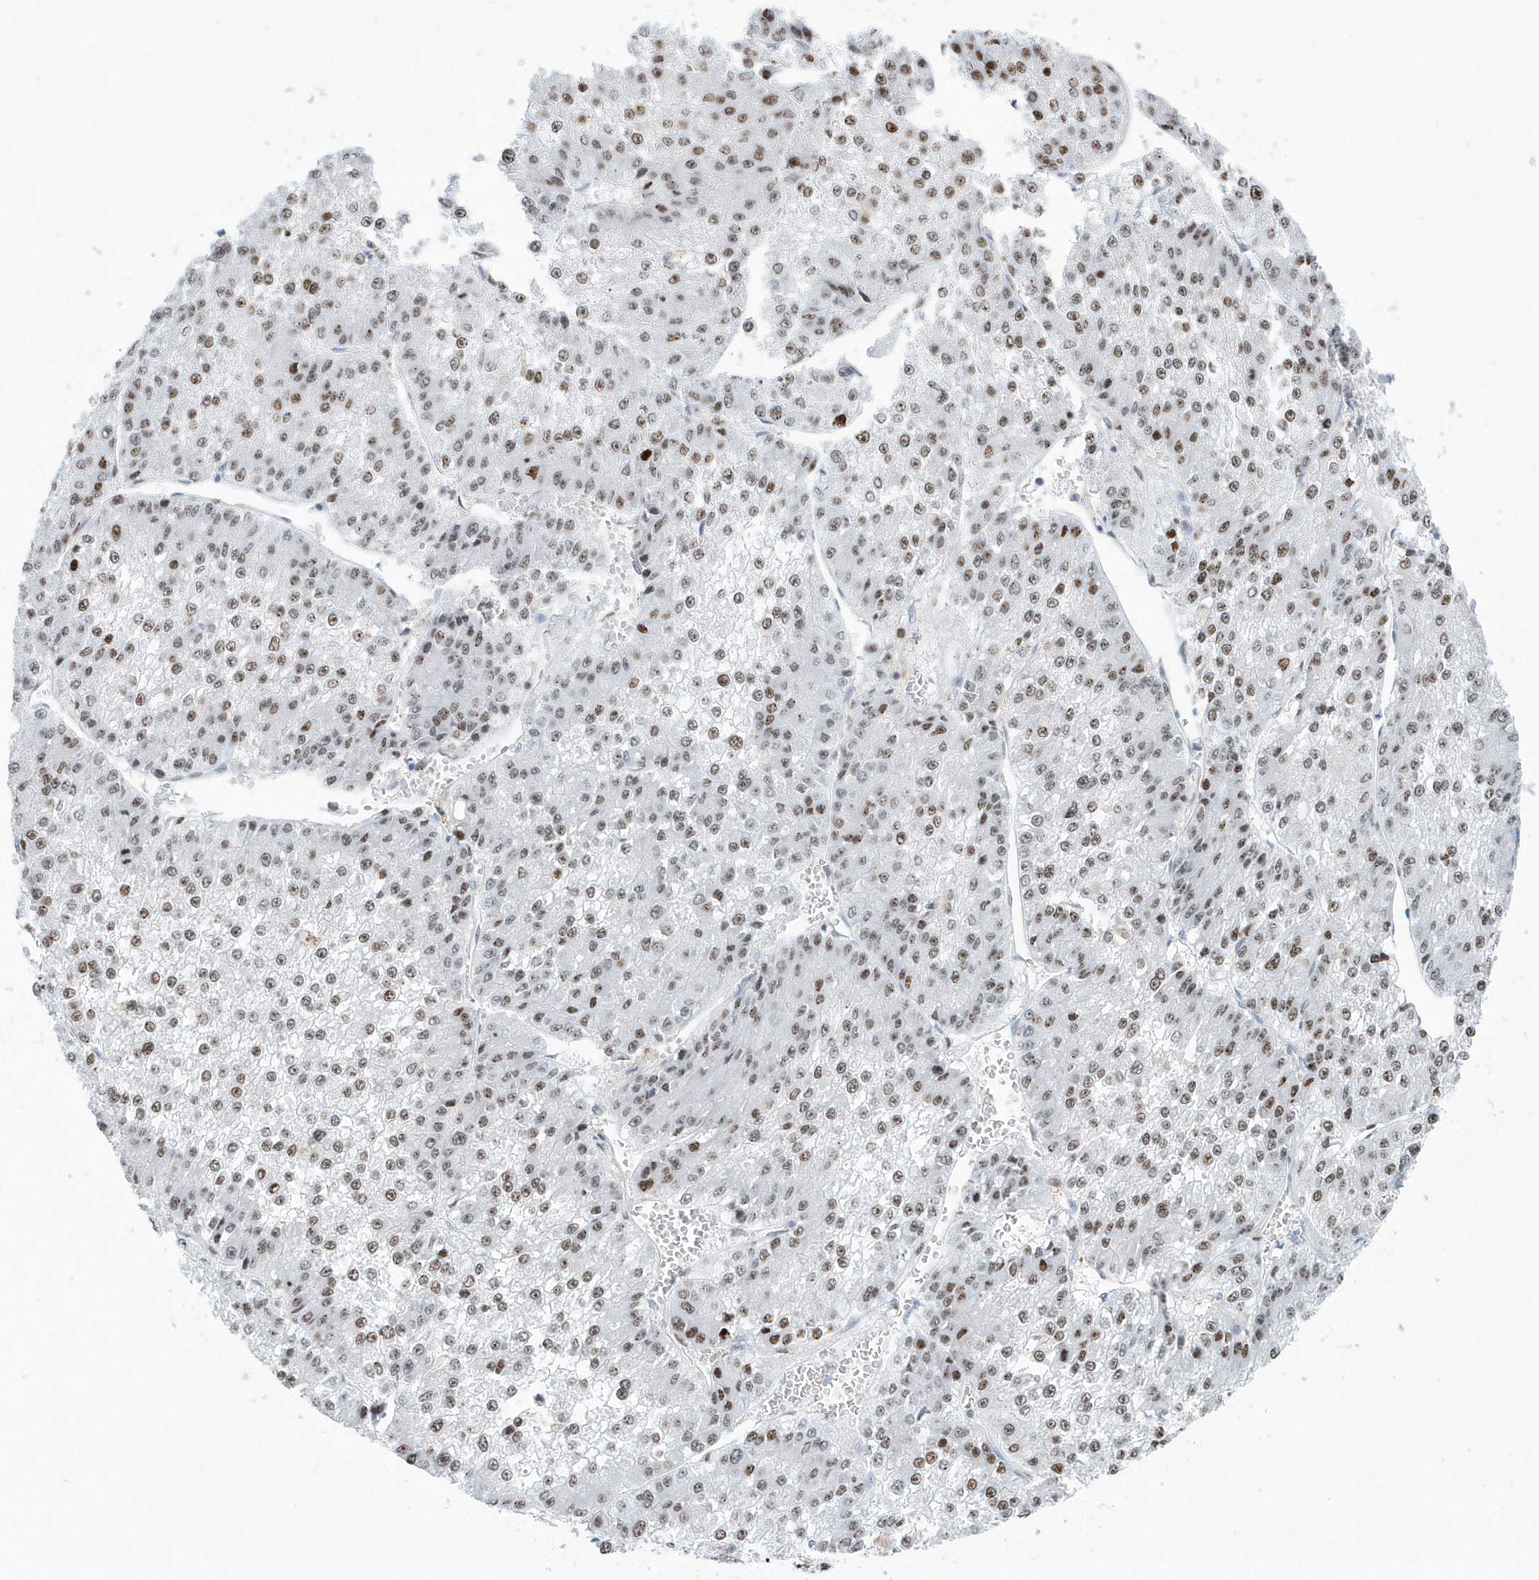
{"staining": {"intensity": "moderate", "quantity": "25%-75%", "location": "nuclear"}, "tissue": "liver cancer", "cell_type": "Tumor cells", "image_type": "cancer", "snomed": [{"axis": "morphology", "description": "Carcinoma, Hepatocellular, NOS"}, {"axis": "topography", "description": "Liver"}], "caption": "Protein expression analysis of liver hepatocellular carcinoma reveals moderate nuclear positivity in approximately 25%-75% of tumor cells.", "gene": "MACROH2A2", "patient": {"sex": "female", "age": 73}}